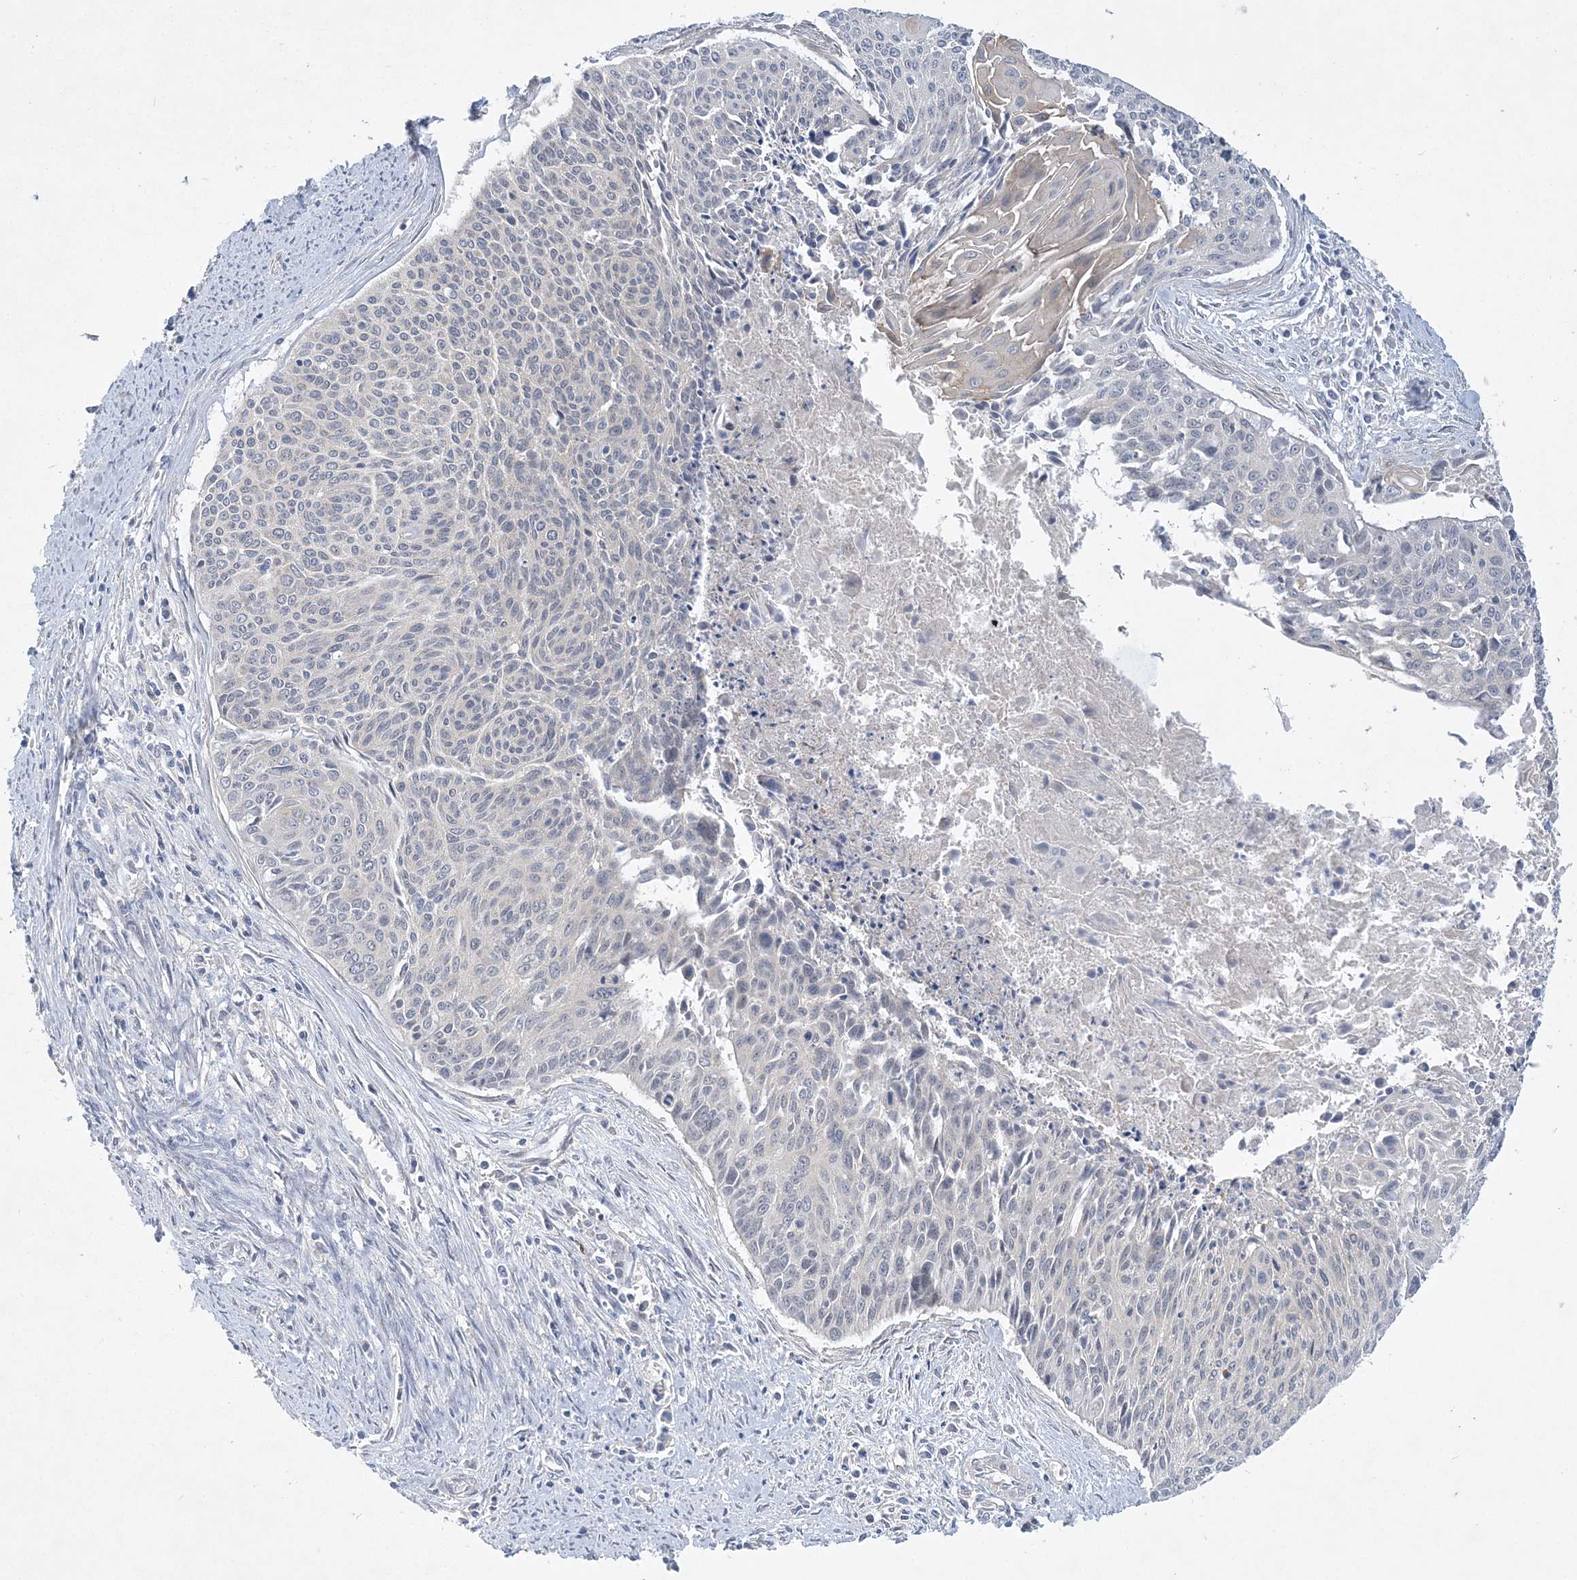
{"staining": {"intensity": "negative", "quantity": "none", "location": "none"}, "tissue": "cervical cancer", "cell_type": "Tumor cells", "image_type": "cancer", "snomed": [{"axis": "morphology", "description": "Squamous cell carcinoma, NOS"}, {"axis": "topography", "description": "Cervix"}], "caption": "Tumor cells show no significant positivity in cervical cancer. (DAB (3,3'-diaminobenzidine) immunohistochemistry, high magnification).", "gene": "ANKRD35", "patient": {"sex": "female", "age": 55}}